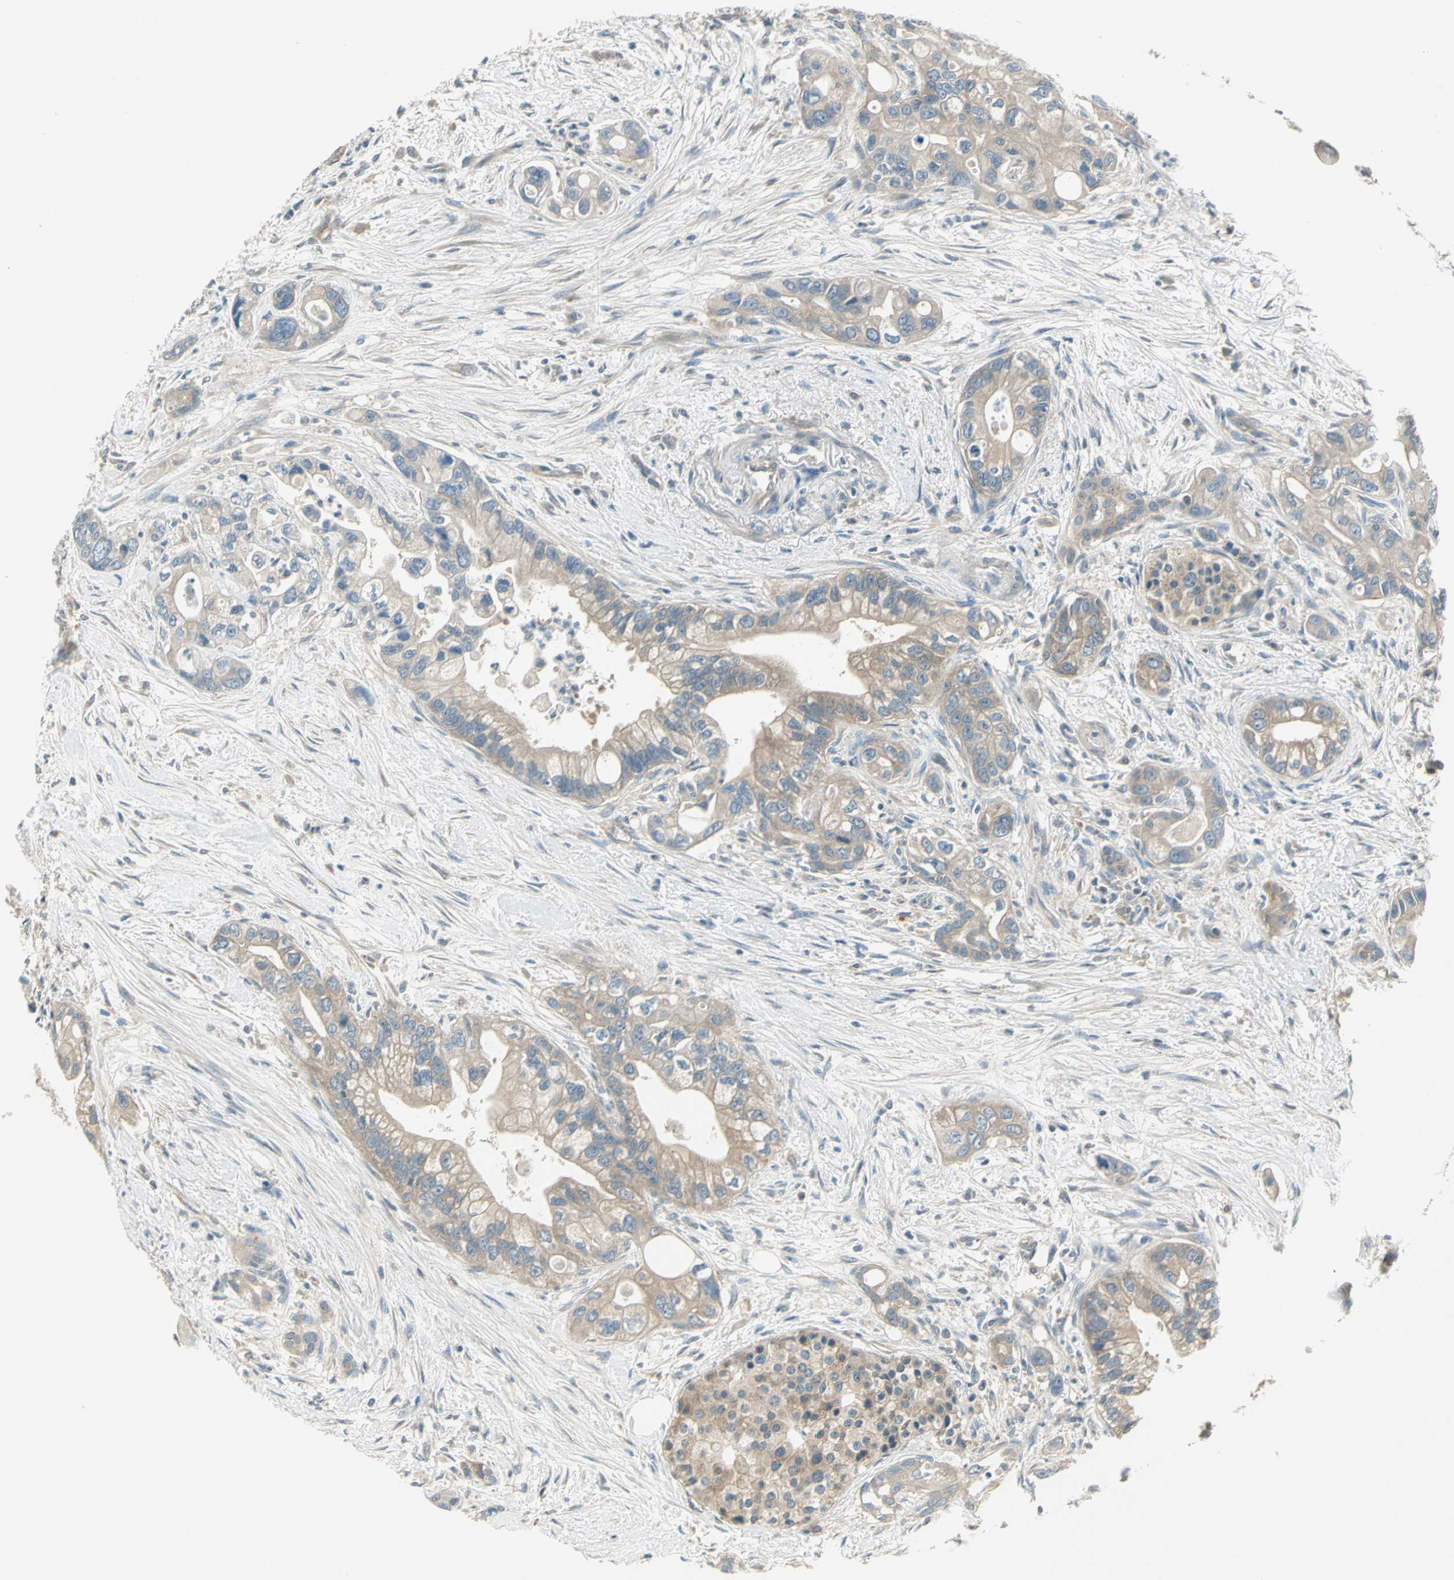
{"staining": {"intensity": "weak", "quantity": ">75%", "location": "cytoplasmic/membranous"}, "tissue": "pancreatic cancer", "cell_type": "Tumor cells", "image_type": "cancer", "snomed": [{"axis": "morphology", "description": "Adenocarcinoma, NOS"}, {"axis": "topography", "description": "Pancreas"}], "caption": "Protein expression analysis of pancreatic cancer (adenocarcinoma) displays weak cytoplasmic/membranous staining in about >75% of tumor cells. (DAB = brown stain, brightfield microscopy at high magnification).", "gene": "PRKAA1", "patient": {"sex": "male", "age": 70}}